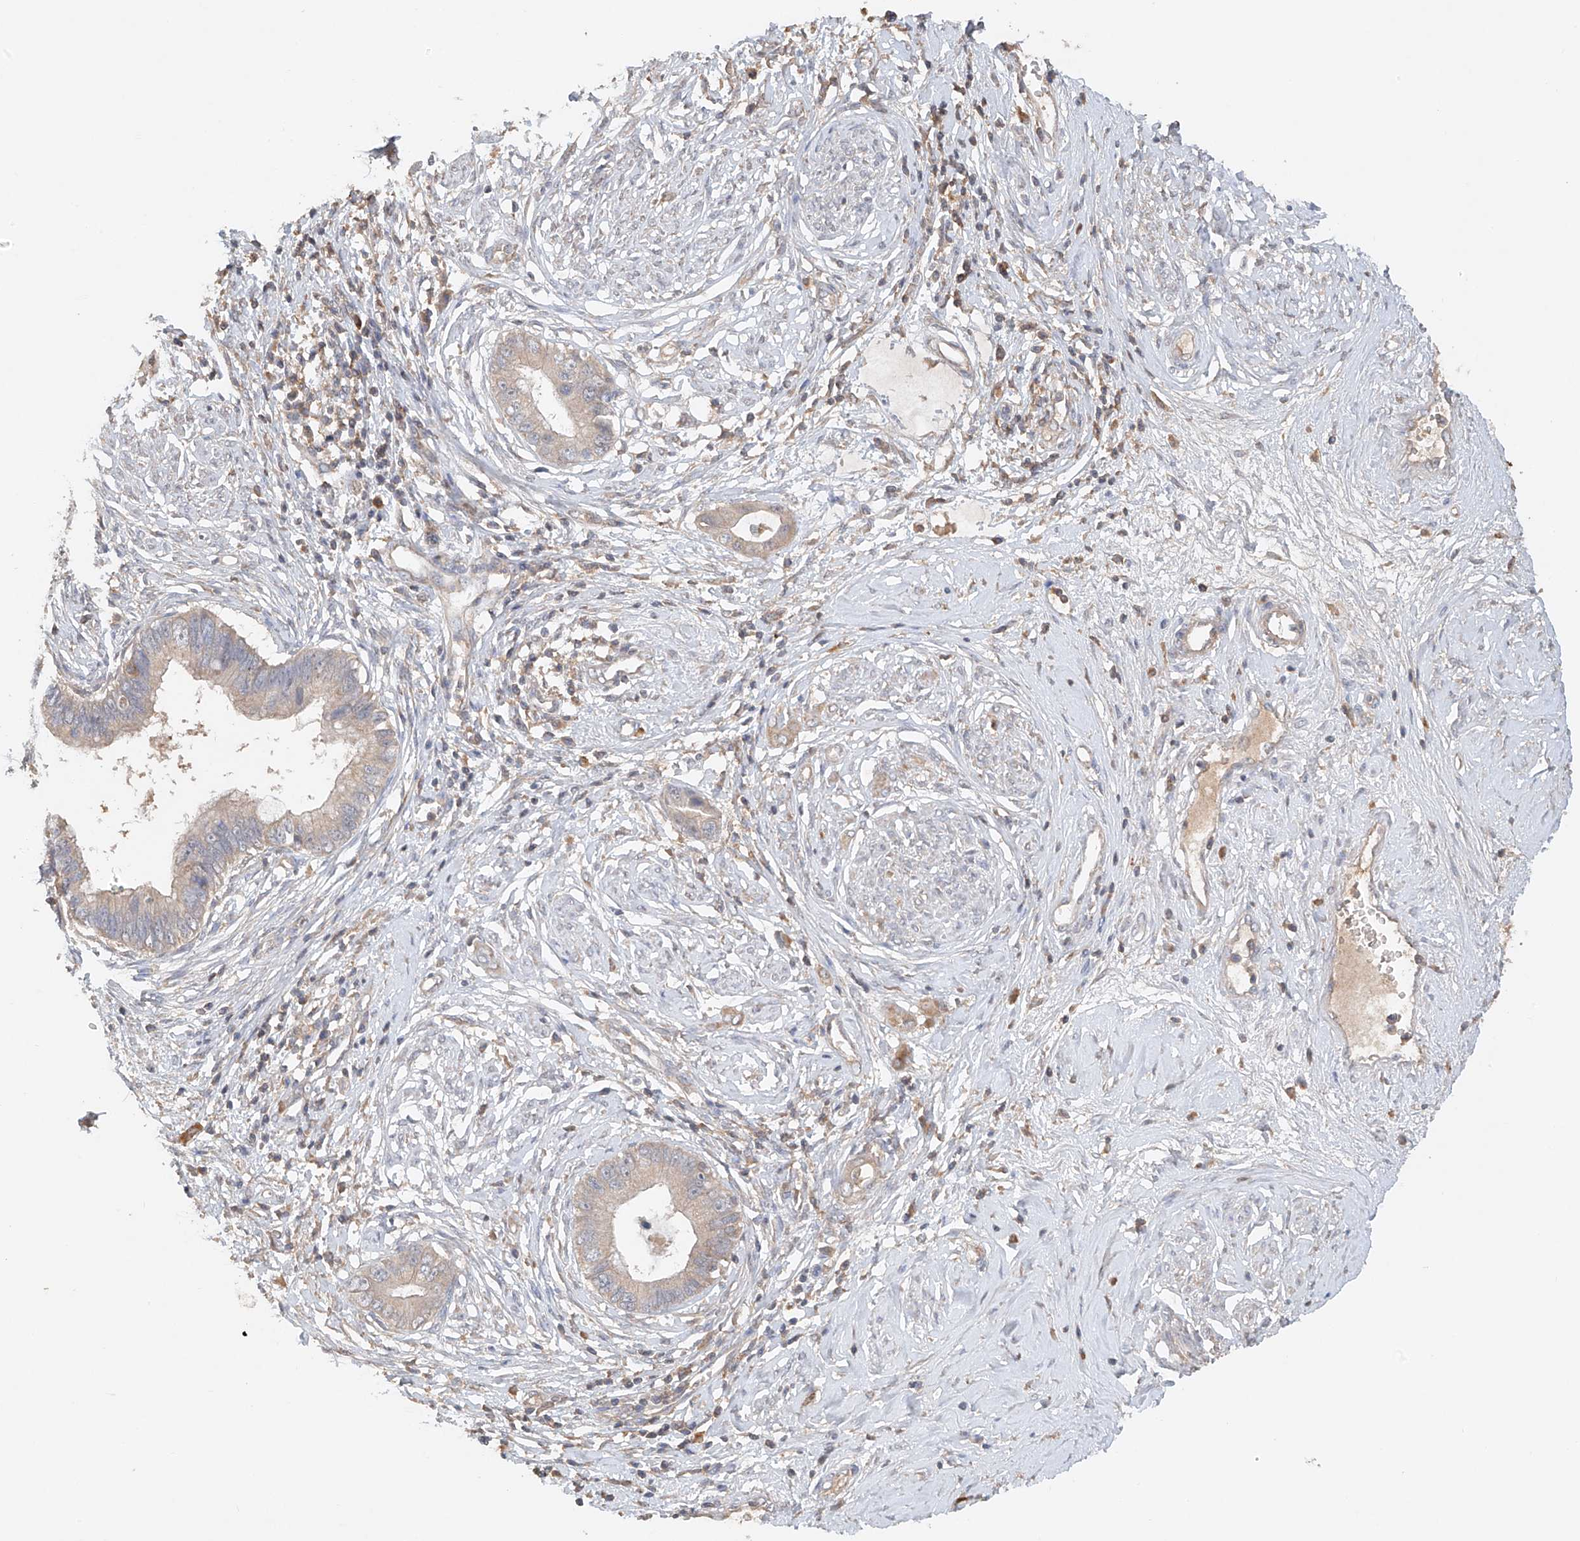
{"staining": {"intensity": "weak", "quantity": "<25%", "location": "cytoplasmic/membranous"}, "tissue": "cervical cancer", "cell_type": "Tumor cells", "image_type": "cancer", "snomed": [{"axis": "morphology", "description": "Adenocarcinoma, NOS"}, {"axis": "topography", "description": "Cervix"}], "caption": "DAB (3,3'-diaminobenzidine) immunohistochemical staining of human cervical adenocarcinoma displays no significant positivity in tumor cells.", "gene": "GNB1L", "patient": {"sex": "female", "age": 44}}